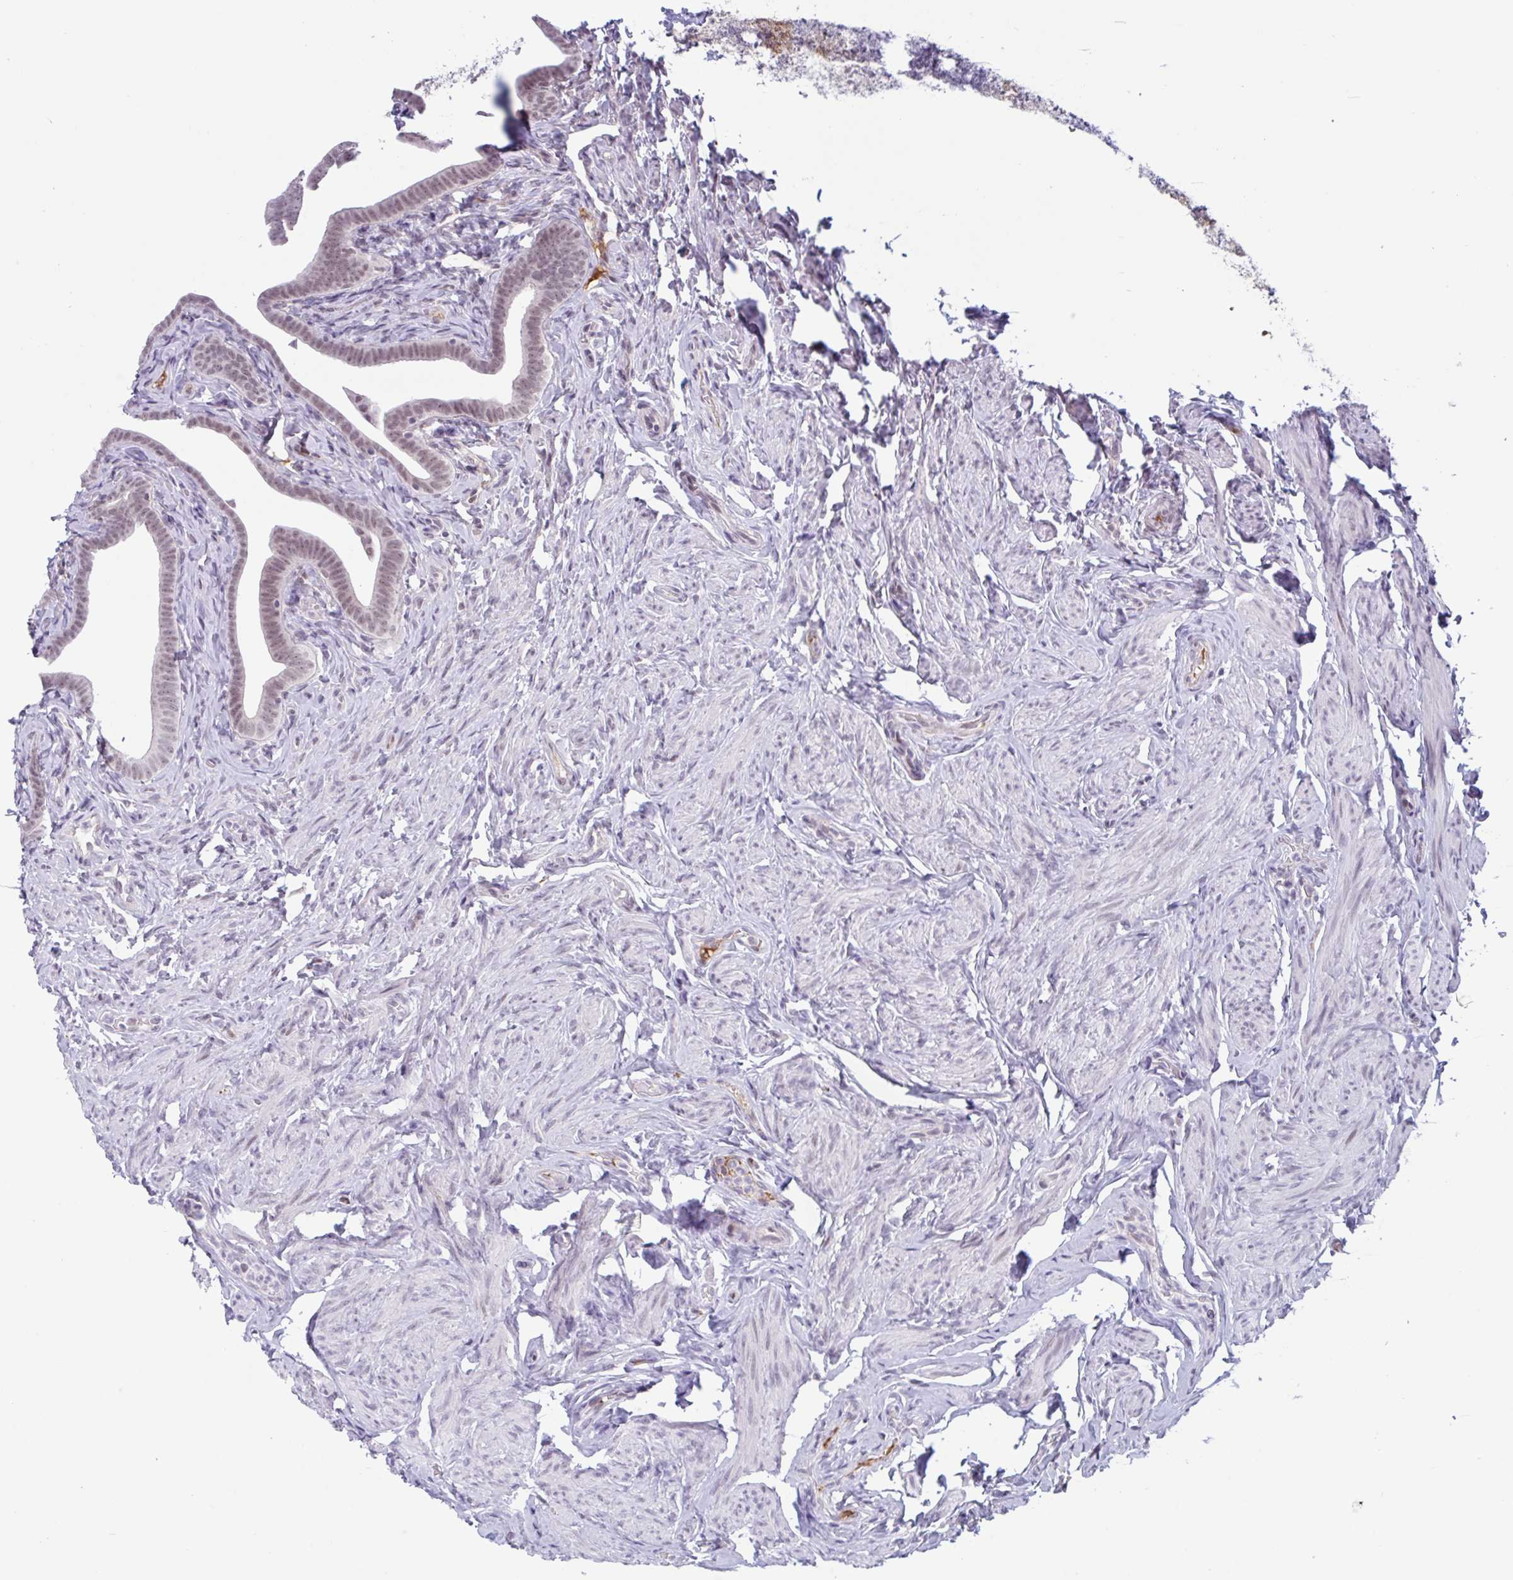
{"staining": {"intensity": "moderate", "quantity": "25%-75%", "location": "cytoplasmic/membranous,nuclear"}, "tissue": "fallopian tube", "cell_type": "Glandular cells", "image_type": "normal", "snomed": [{"axis": "morphology", "description": "Normal tissue, NOS"}, {"axis": "topography", "description": "Fallopian tube"}], "caption": "An image of fallopian tube stained for a protein displays moderate cytoplasmic/membranous,nuclear brown staining in glandular cells. (DAB (3,3'-diaminobenzidine) = brown stain, brightfield microscopy at high magnification).", "gene": "PLG", "patient": {"sex": "female", "age": 69}}